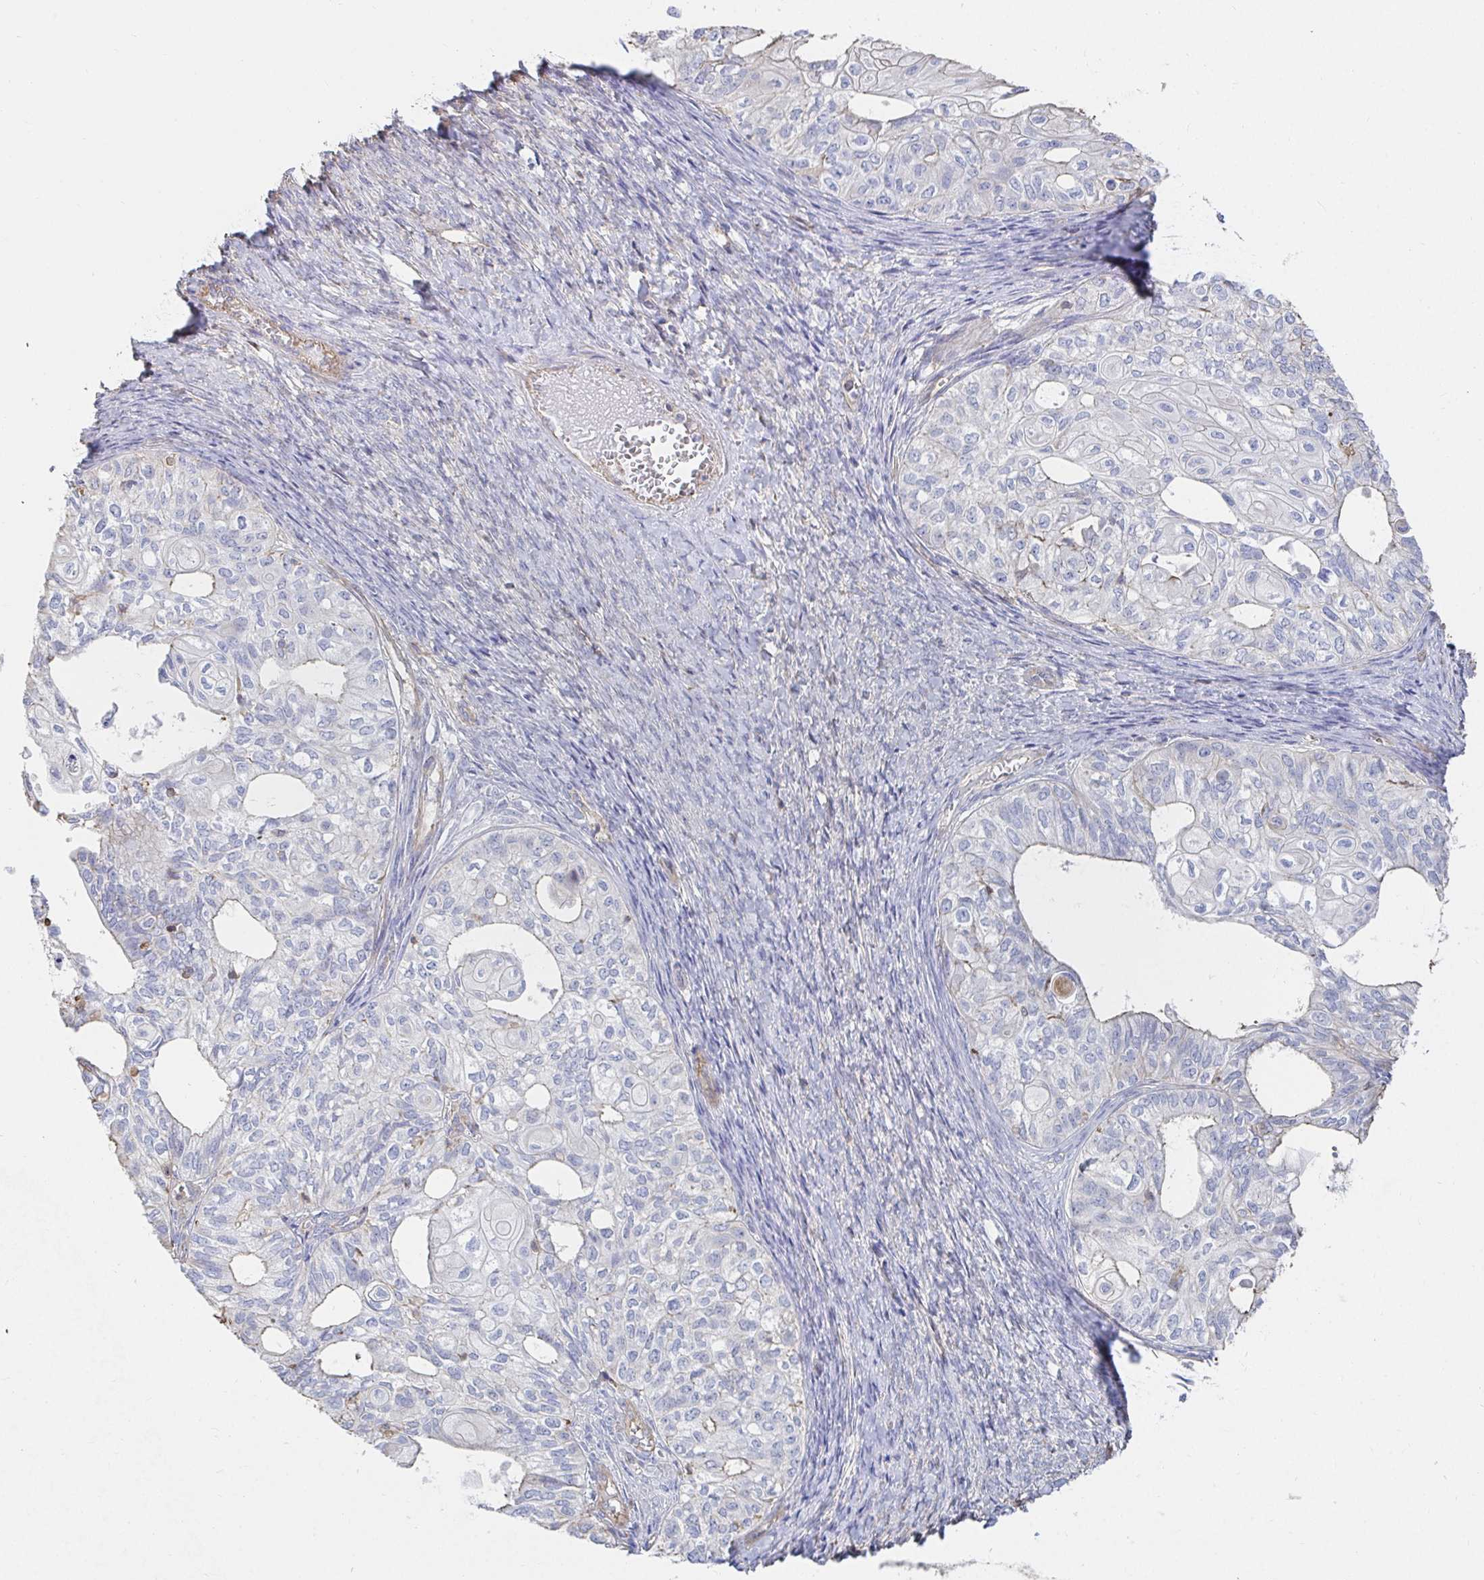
{"staining": {"intensity": "negative", "quantity": "none", "location": "none"}, "tissue": "ovarian cancer", "cell_type": "Tumor cells", "image_type": "cancer", "snomed": [{"axis": "morphology", "description": "Carcinoma, endometroid"}, {"axis": "topography", "description": "Ovary"}], "caption": "High power microscopy micrograph of an immunohistochemistry (IHC) micrograph of endometroid carcinoma (ovarian), revealing no significant positivity in tumor cells.", "gene": "PTPN14", "patient": {"sex": "female", "age": 64}}